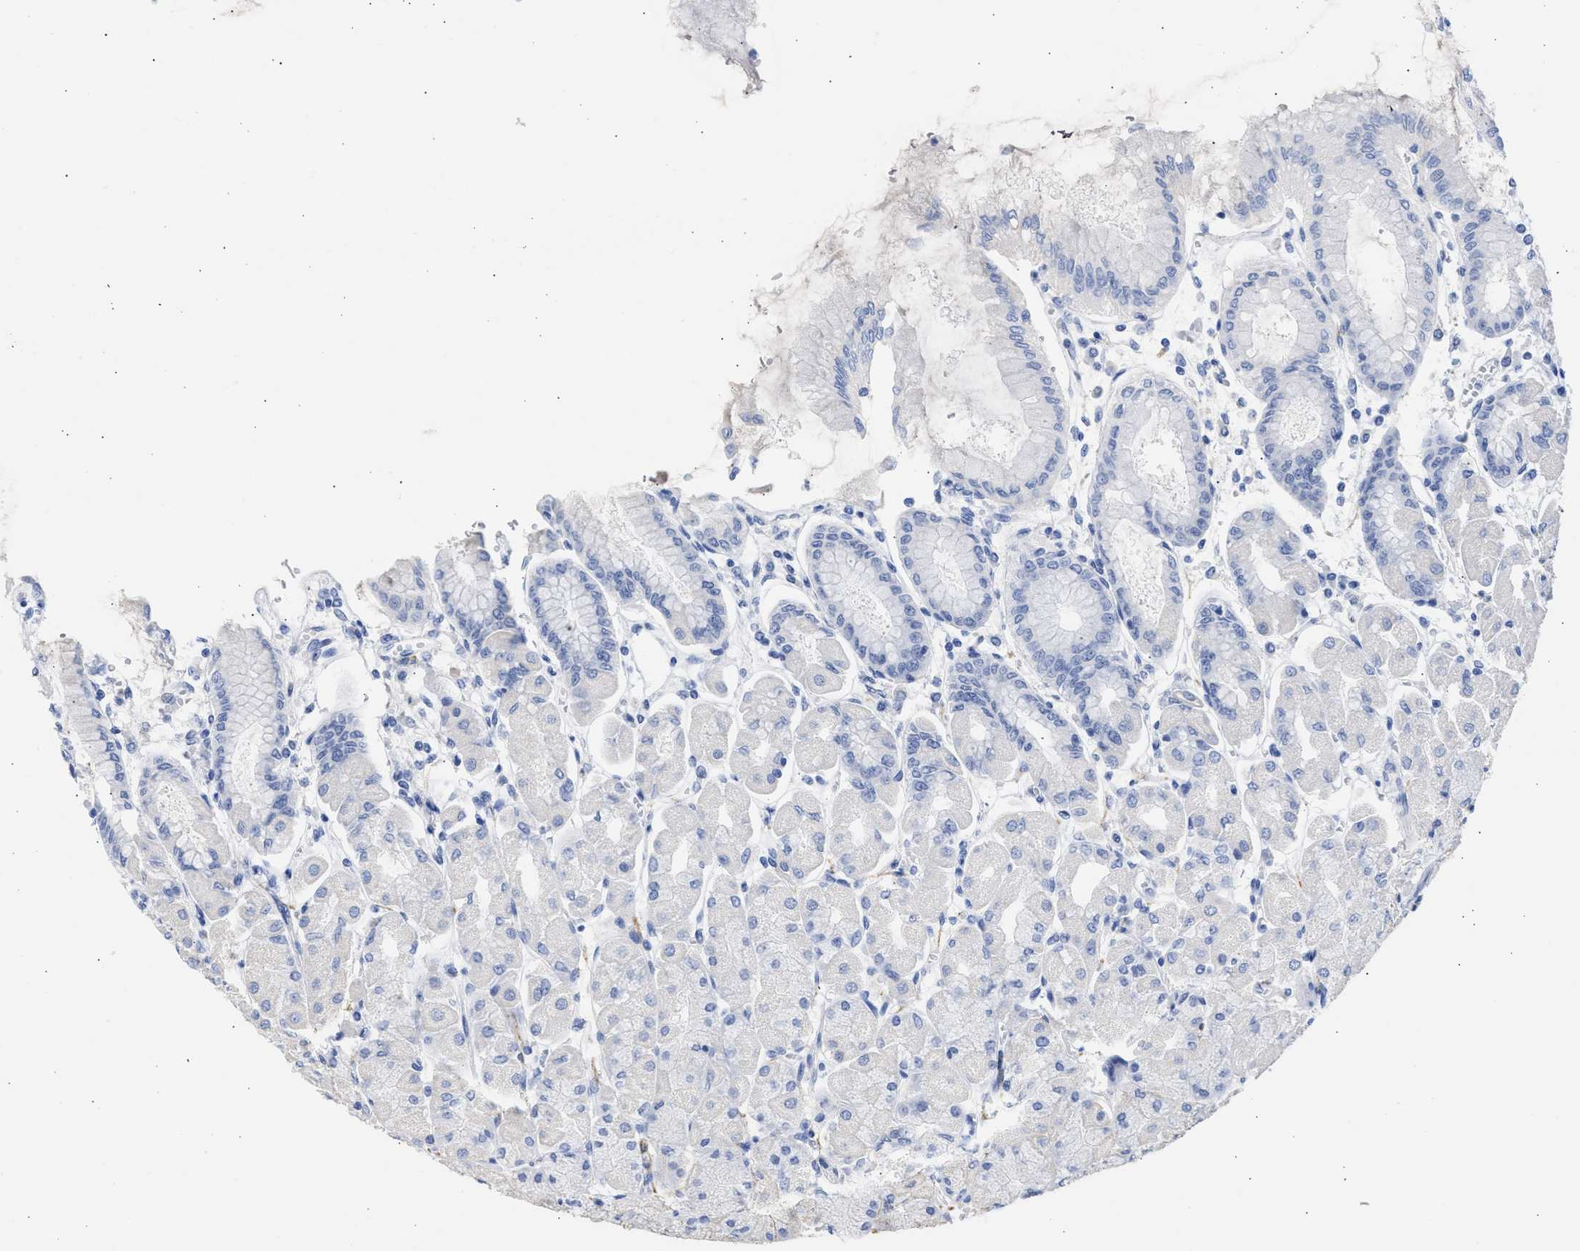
{"staining": {"intensity": "moderate", "quantity": "25%-75%", "location": "cytoplasmic/membranous"}, "tissue": "stomach", "cell_type": "Glandular cells", "image_type": "normal", "snomed": [{"axis": "morphology", "description": "Normal tissue, NOS"}, {"axis": "topography", "description": "Stomach, upper"}], "caption": "Immunohistochemical staining of benign human stomach shows 25%-75% levels of moderate cytoplasmic/membranous protein expression in about 25%-75% of glandular cells. (Brightfield microscopy of DAB IHC at high magnification).", "gene": "NCAM1", "patient": {"sex": "female", "age": 56}}